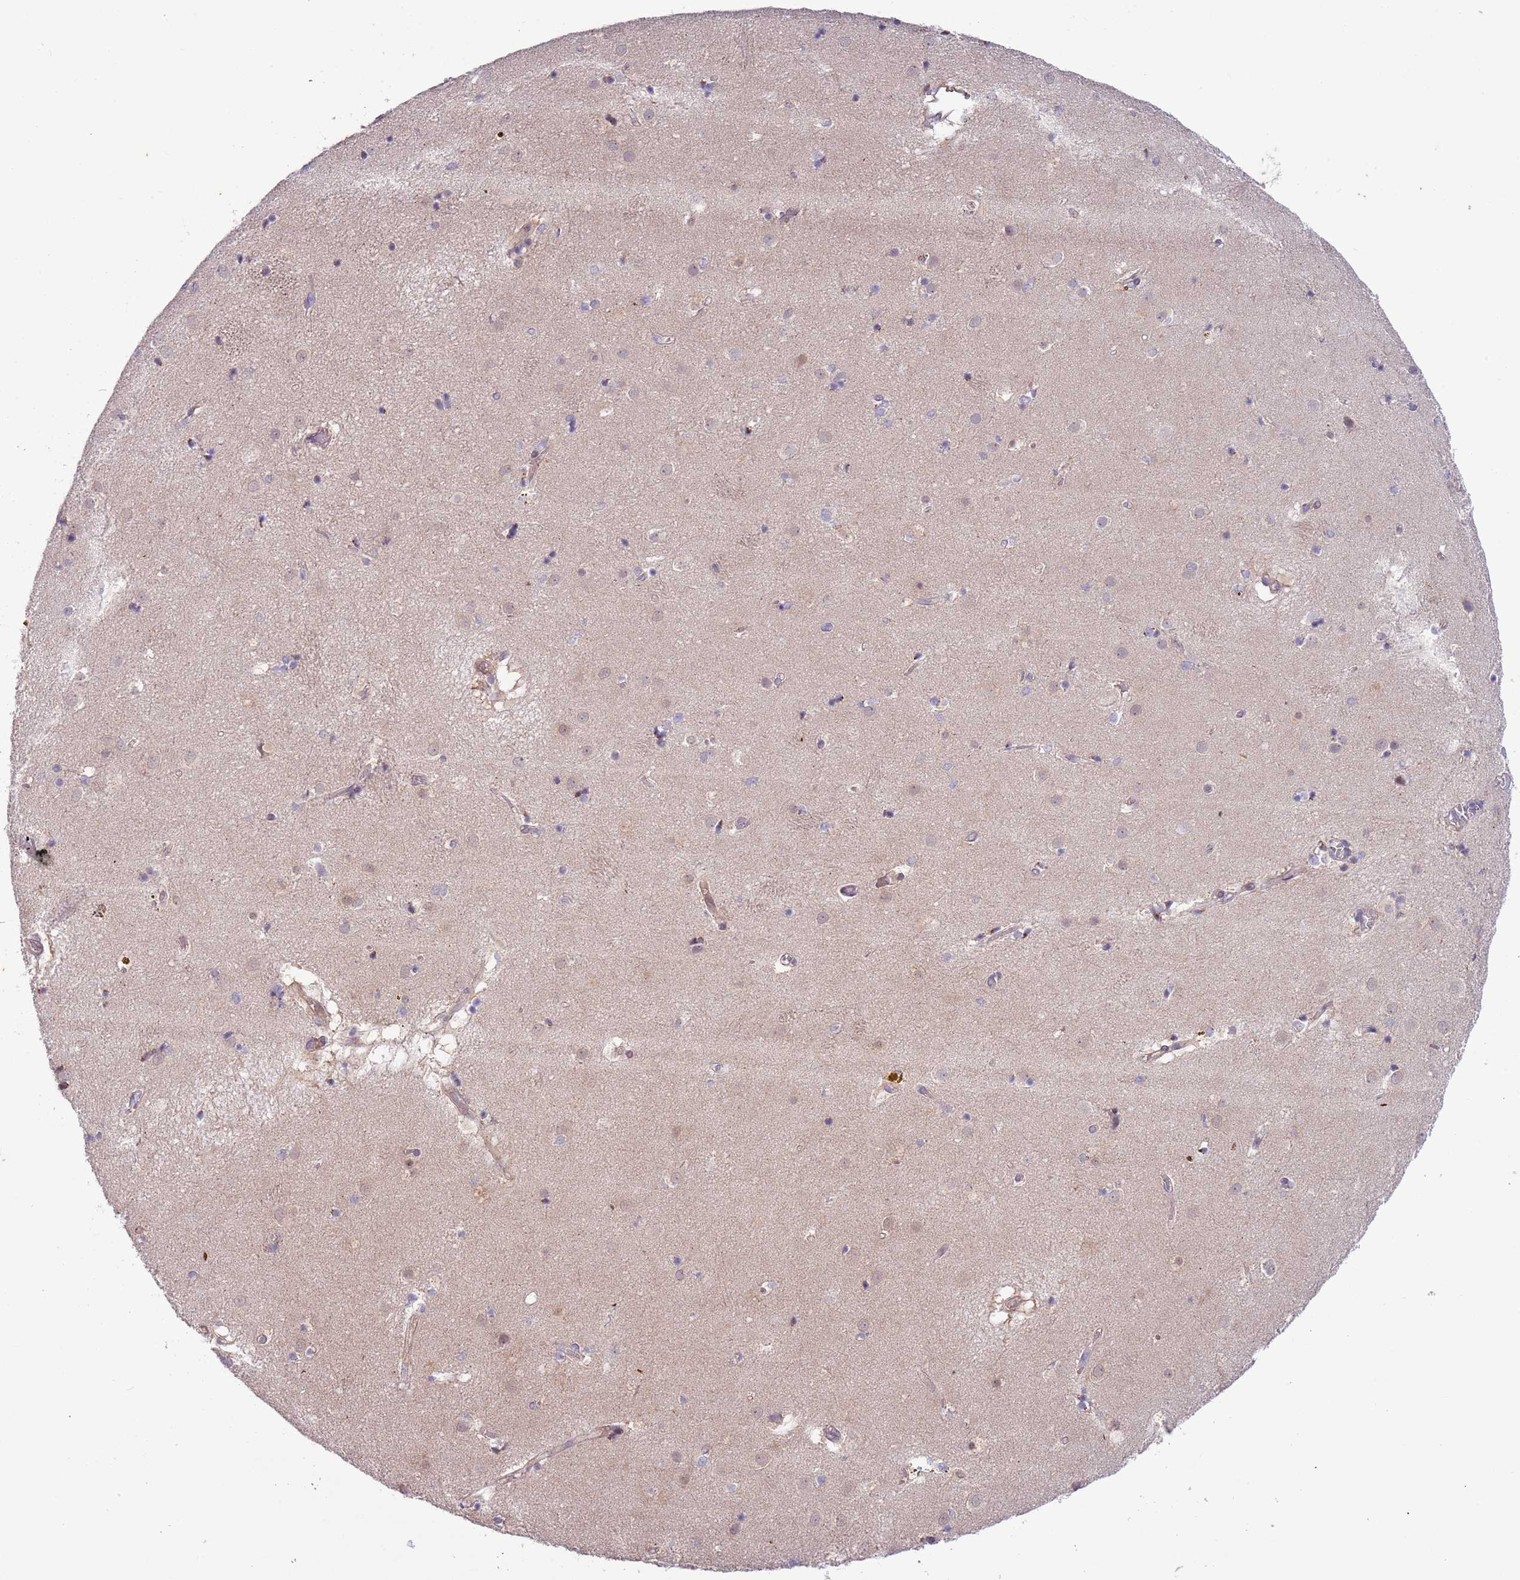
{"staining": {"intensity": "negative", "quantity": "none", "location": "none"}, "tissue": "caudate", "cell_type": "Glial cells", "image_type": "normal", "snomed": [{"axis": "morphology", "description": "Normal tissue, NOS"}, {"axis": "topography", "description": "Lateral ventricle wall"}], "caption": "An immunohistochemistry (IHC) image of unremarkable caudate is shown. There is no staining in glial cells of caudate. (DAB (3,3'-diaminobenzidine) immunohistochemistry with hematoxylin counter stain).", "gene": "ITGB6", "patient": {"sex": "male", "age": 70}}